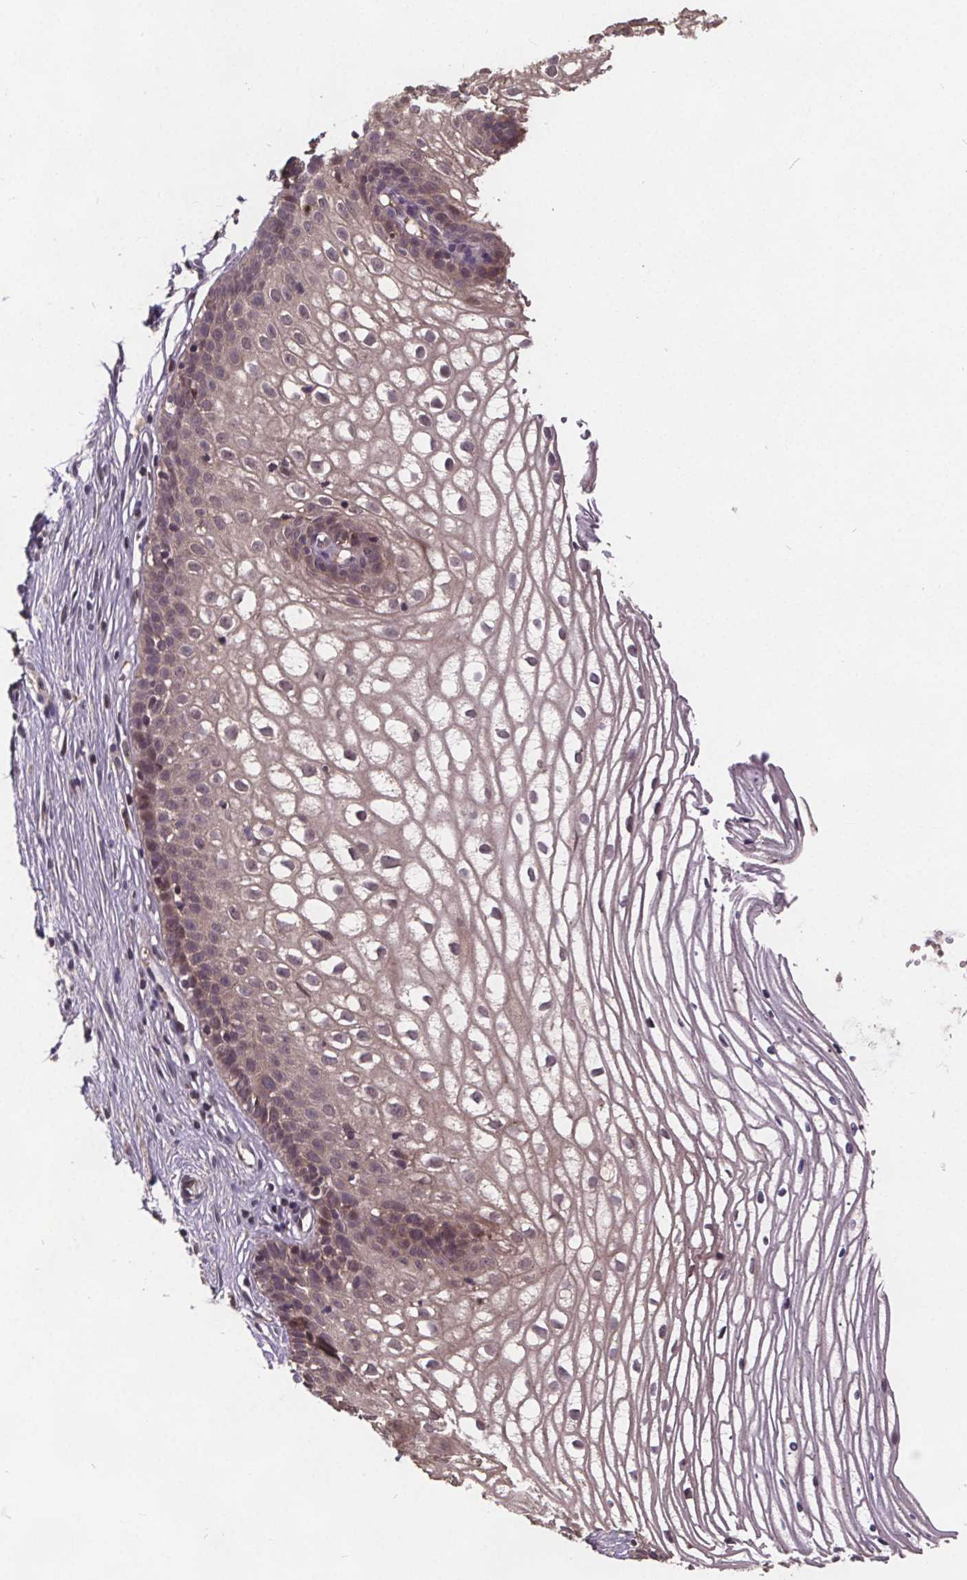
{"staining": {"intensity": "moderate", "quantity": "25%-75%", "location": "cytoplasmic/membranous"}, "tissue": "cervix", "cell_type": "Glandular cells", "image_type": "normal", "snomed": [{"axis": "morphology", "description": "Normal tissue, NOS"}, {"axis": "topography", "description": "Cervix"}], "caption": "The histopathology image exhibits immunohistochemical staining of normal cervix. There is moderate cytoplasmic/membranous positivity is present in approximately 25%-75% of glandular cells. Using DAB (3,3'-diaminobenzidine) (brown) and hematoxylin (blue) stains, captured at high magnification using brightfield microscopy.", "gene": "USP9X", "patient": {"sex": "female", "age": 40}}